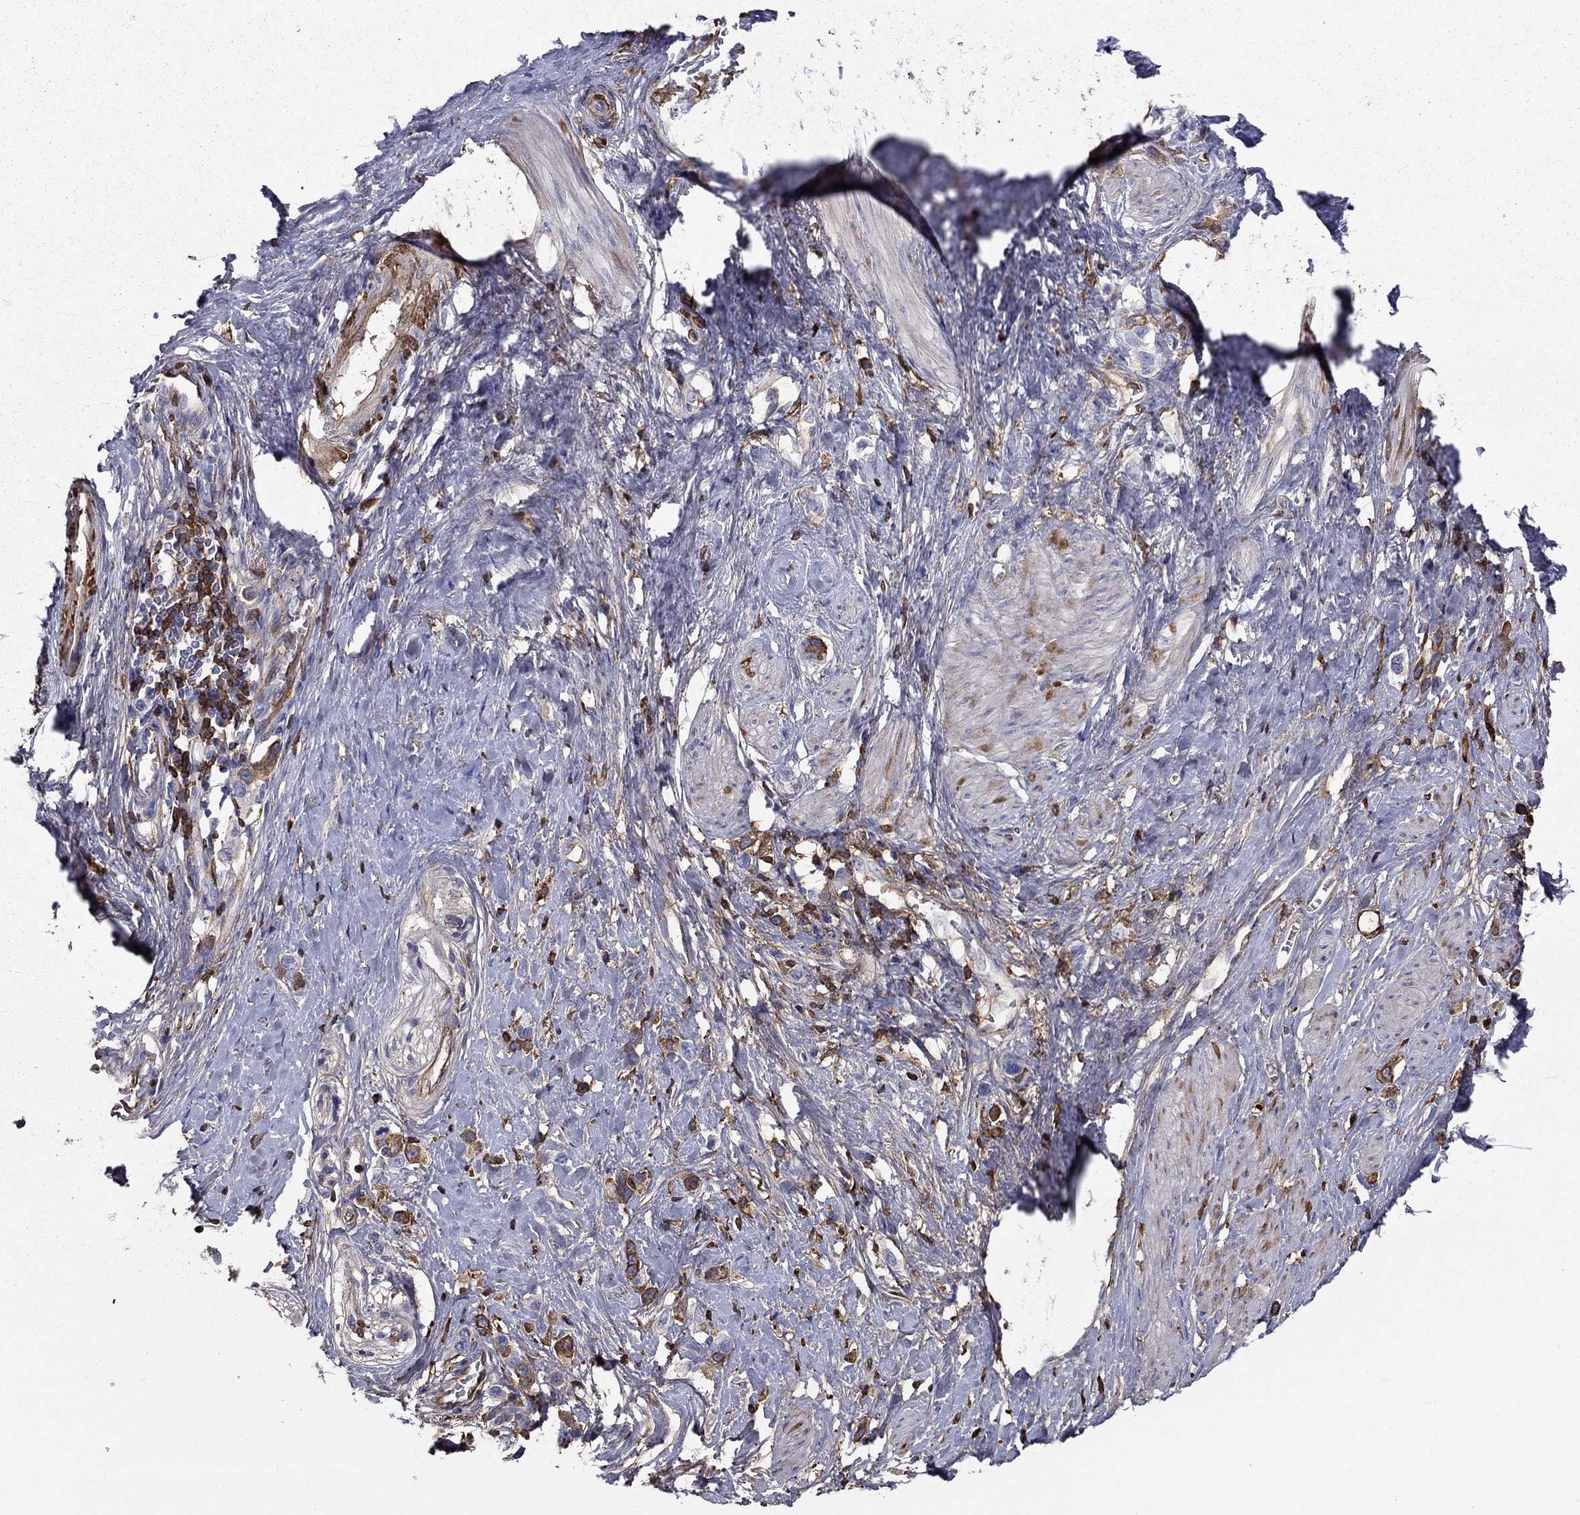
{"staining": {"intensity": "strong", "quantity": "25%-75%", "location": "cytoplasmic/membranous"}, "tissue": "stomach cancer", "cell_type": "Tumor cells", "image_type": "cancer", "snomed": [{"axis": "morphology", "description": "Normal tissue, NOS"}, {"axis": "morphology", "description": "Adenocarcinoma, NOS"}, {"axis": "morphology", "description": "Adenocarcinoma, High grade"}, {"axis": "topography", "description": "Stomach, upper"}, {"axis": "topography", "description": "Stomach"}], "caption": "A brown stain shows strong cytoplasmic/membranous positivity of a protein in human stomach cancer tumor cells.", "gene": "HPX", "patient": {"sex": "female", "age": 65}}